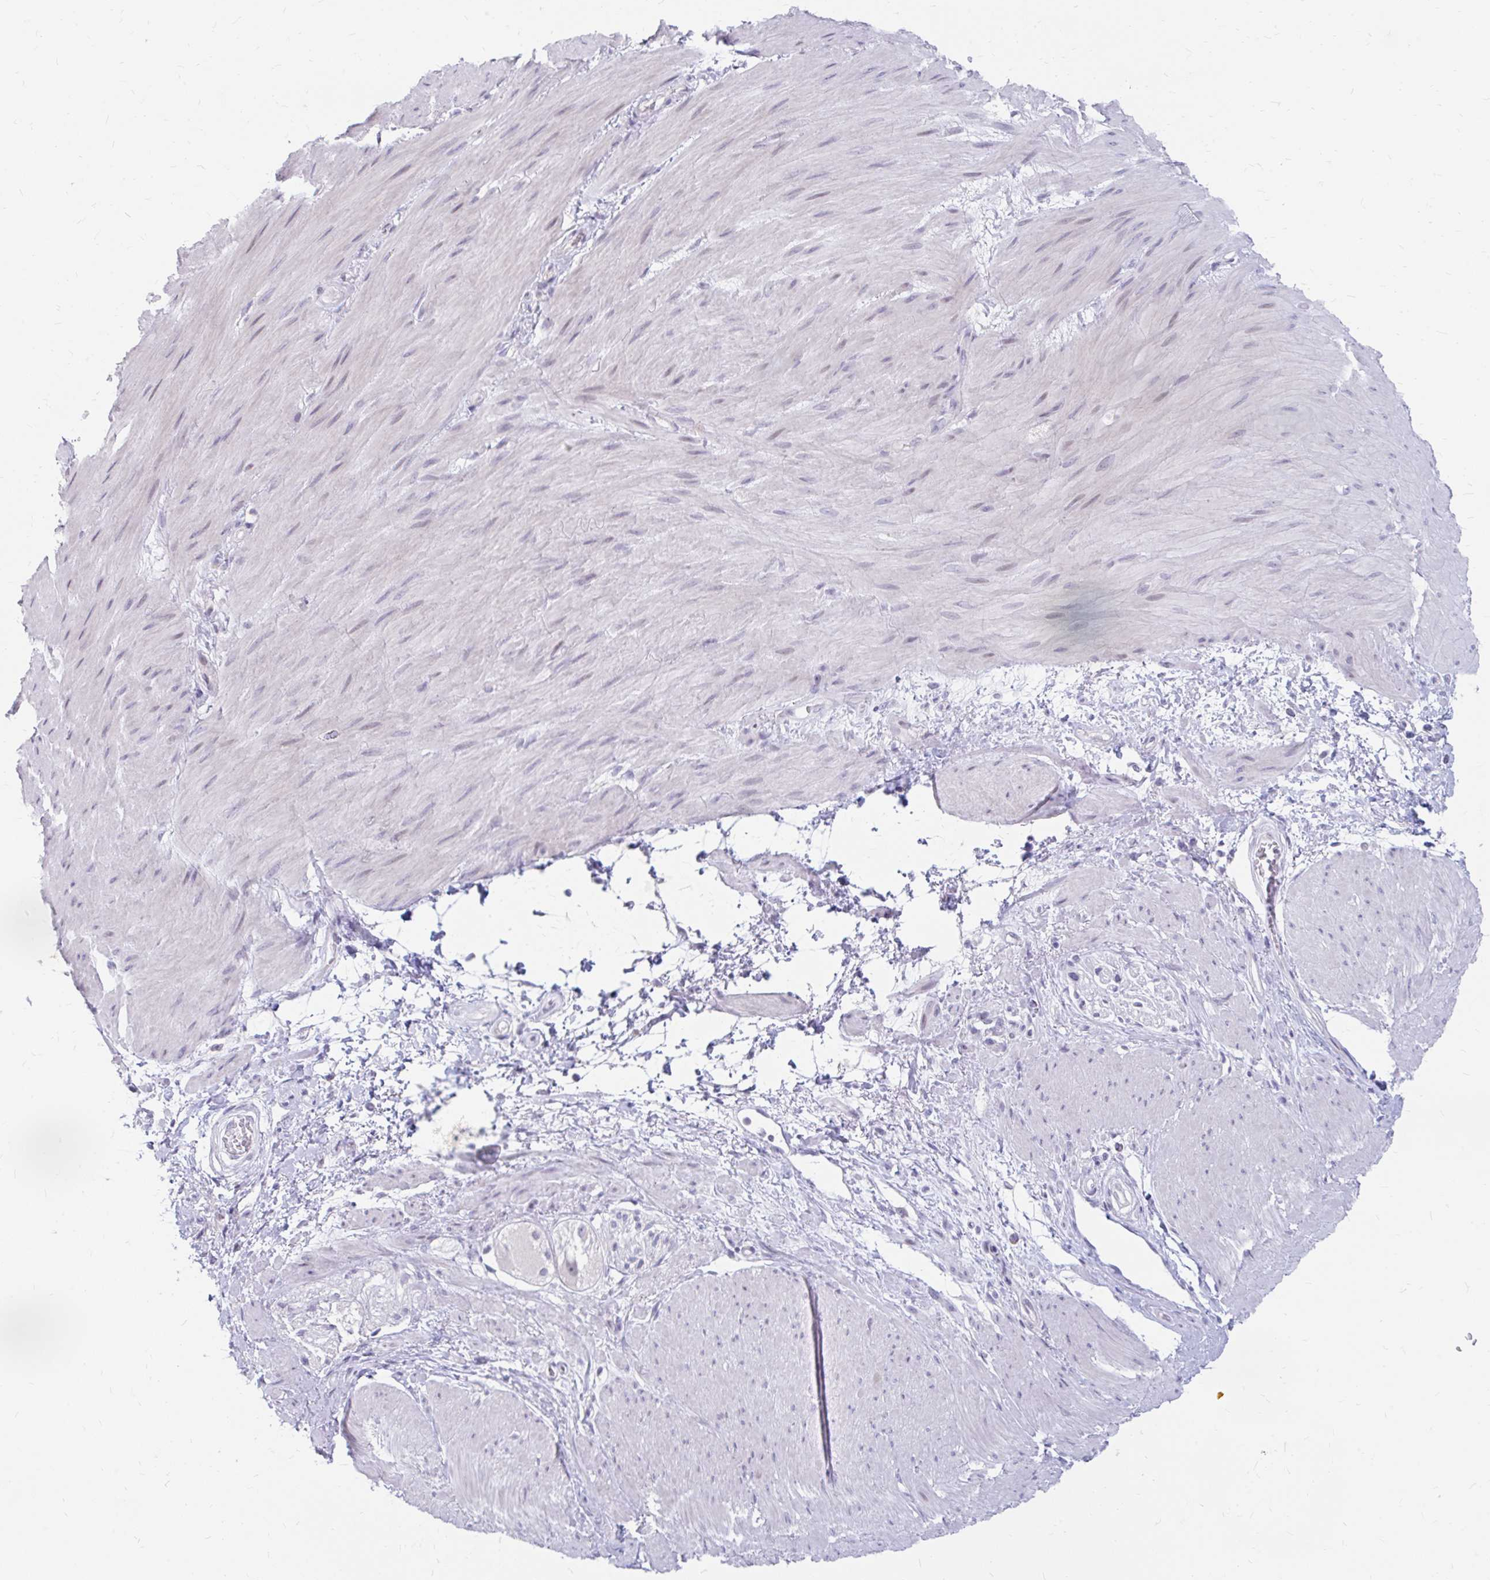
{"staining": {"intensity": "negative", "quantity": "none", "location": "none"}, "tissue": "smooth muscle", "cell_type": "Smooth muscle cells", "image_type": "normal", "snomed": [{"axis": "morphology", "description": "Normal tissue, NOS"}, {"axis": "topography", "description": "Smooth muscle"}, {"axis": "topography", "description": "Rectum"}], "caption": "This is a histopathology image of immunohistochemistry staining of unremarkable smooth muscle, which shows no staining in smooth muscle cells. The staining is performed using DAB (3,3'-diaminobenzidine) brown chromogen with nuclei counter-stained in using hematoxylin.", "gene": "RGS16", "patient": {"sex": "male", "age": 53}}